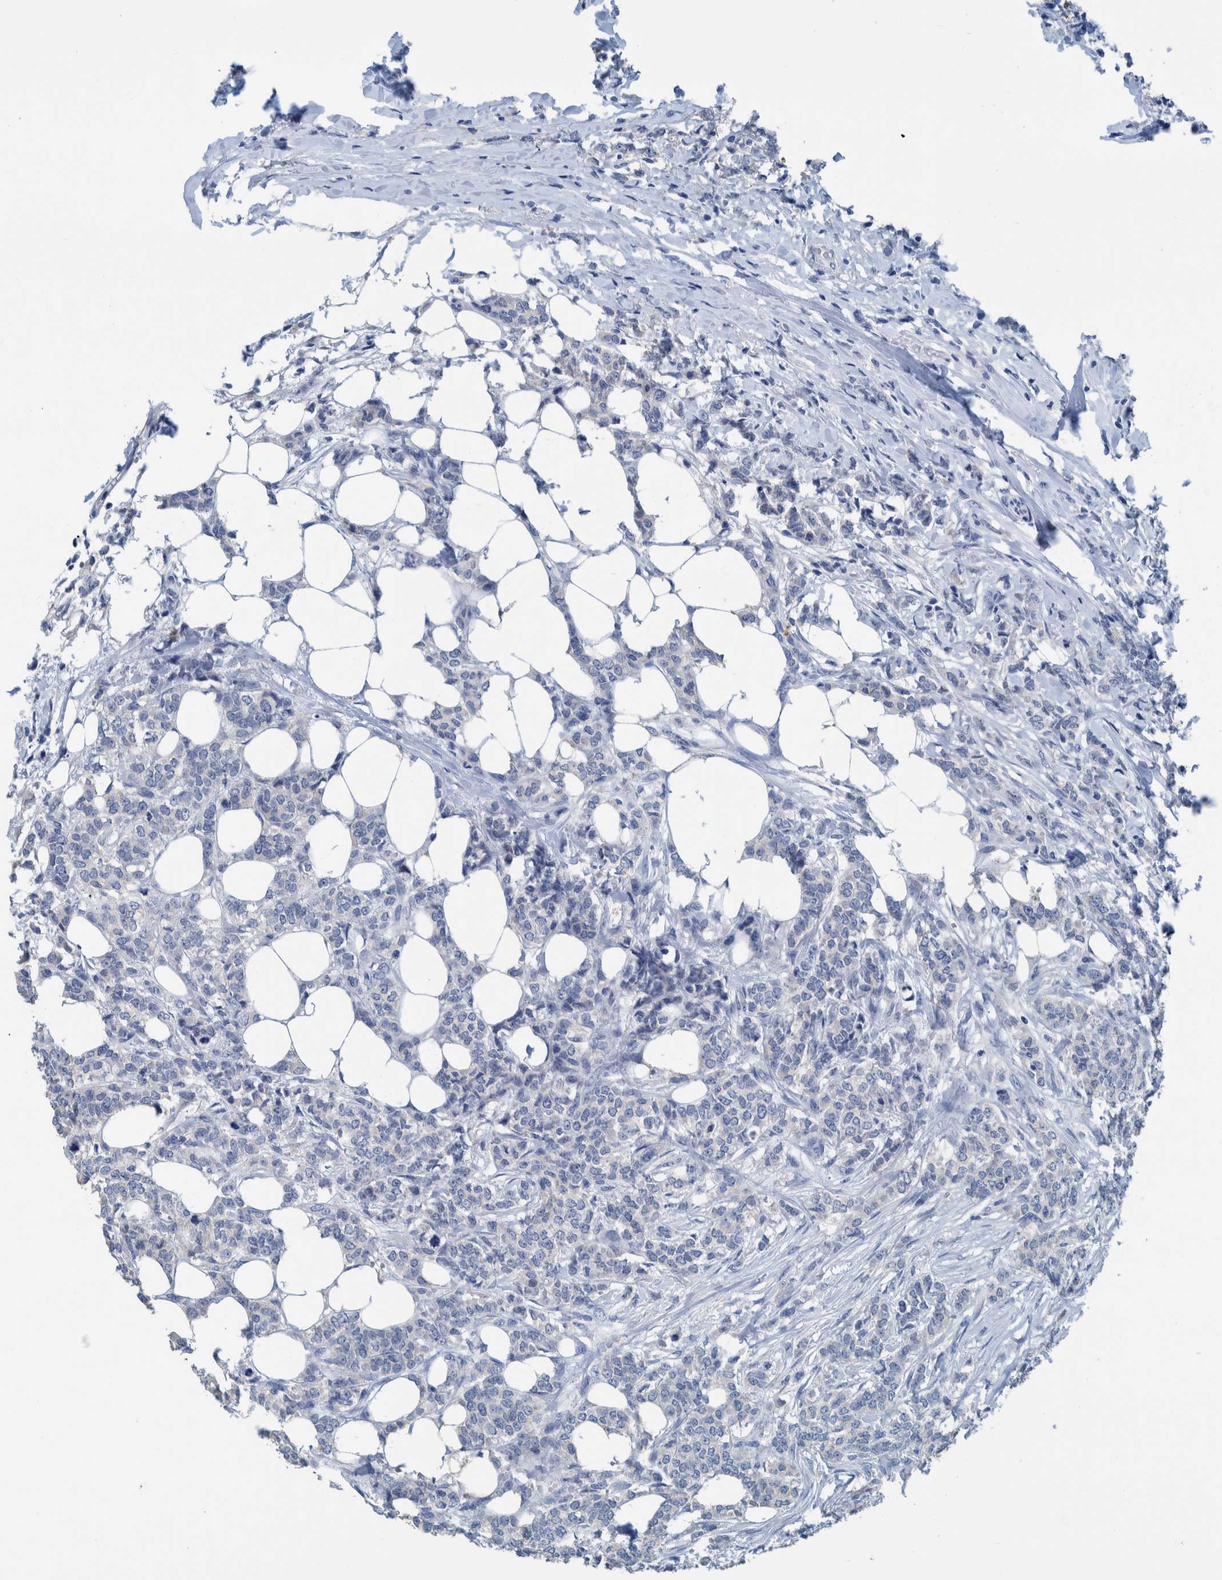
{"staining": {"intensity": "negative", "quantity": "none", "location": "none"}, "tissue": "breast cancer", "cell_type": "Tumor cells", "image_type": "cancer", "snomed": [{"axis": "morphology", "description": "Lobular carcinoma"}, {"axis": "topography", "description": "Skin"}, {"axis": "topography", "description": "Breast"}], "caption": "Tumor cells are negative for brown protein staining in breast lobular carcinoma.", "gene": "IDO1", "patient": {"sex": "female", "age": 46}}